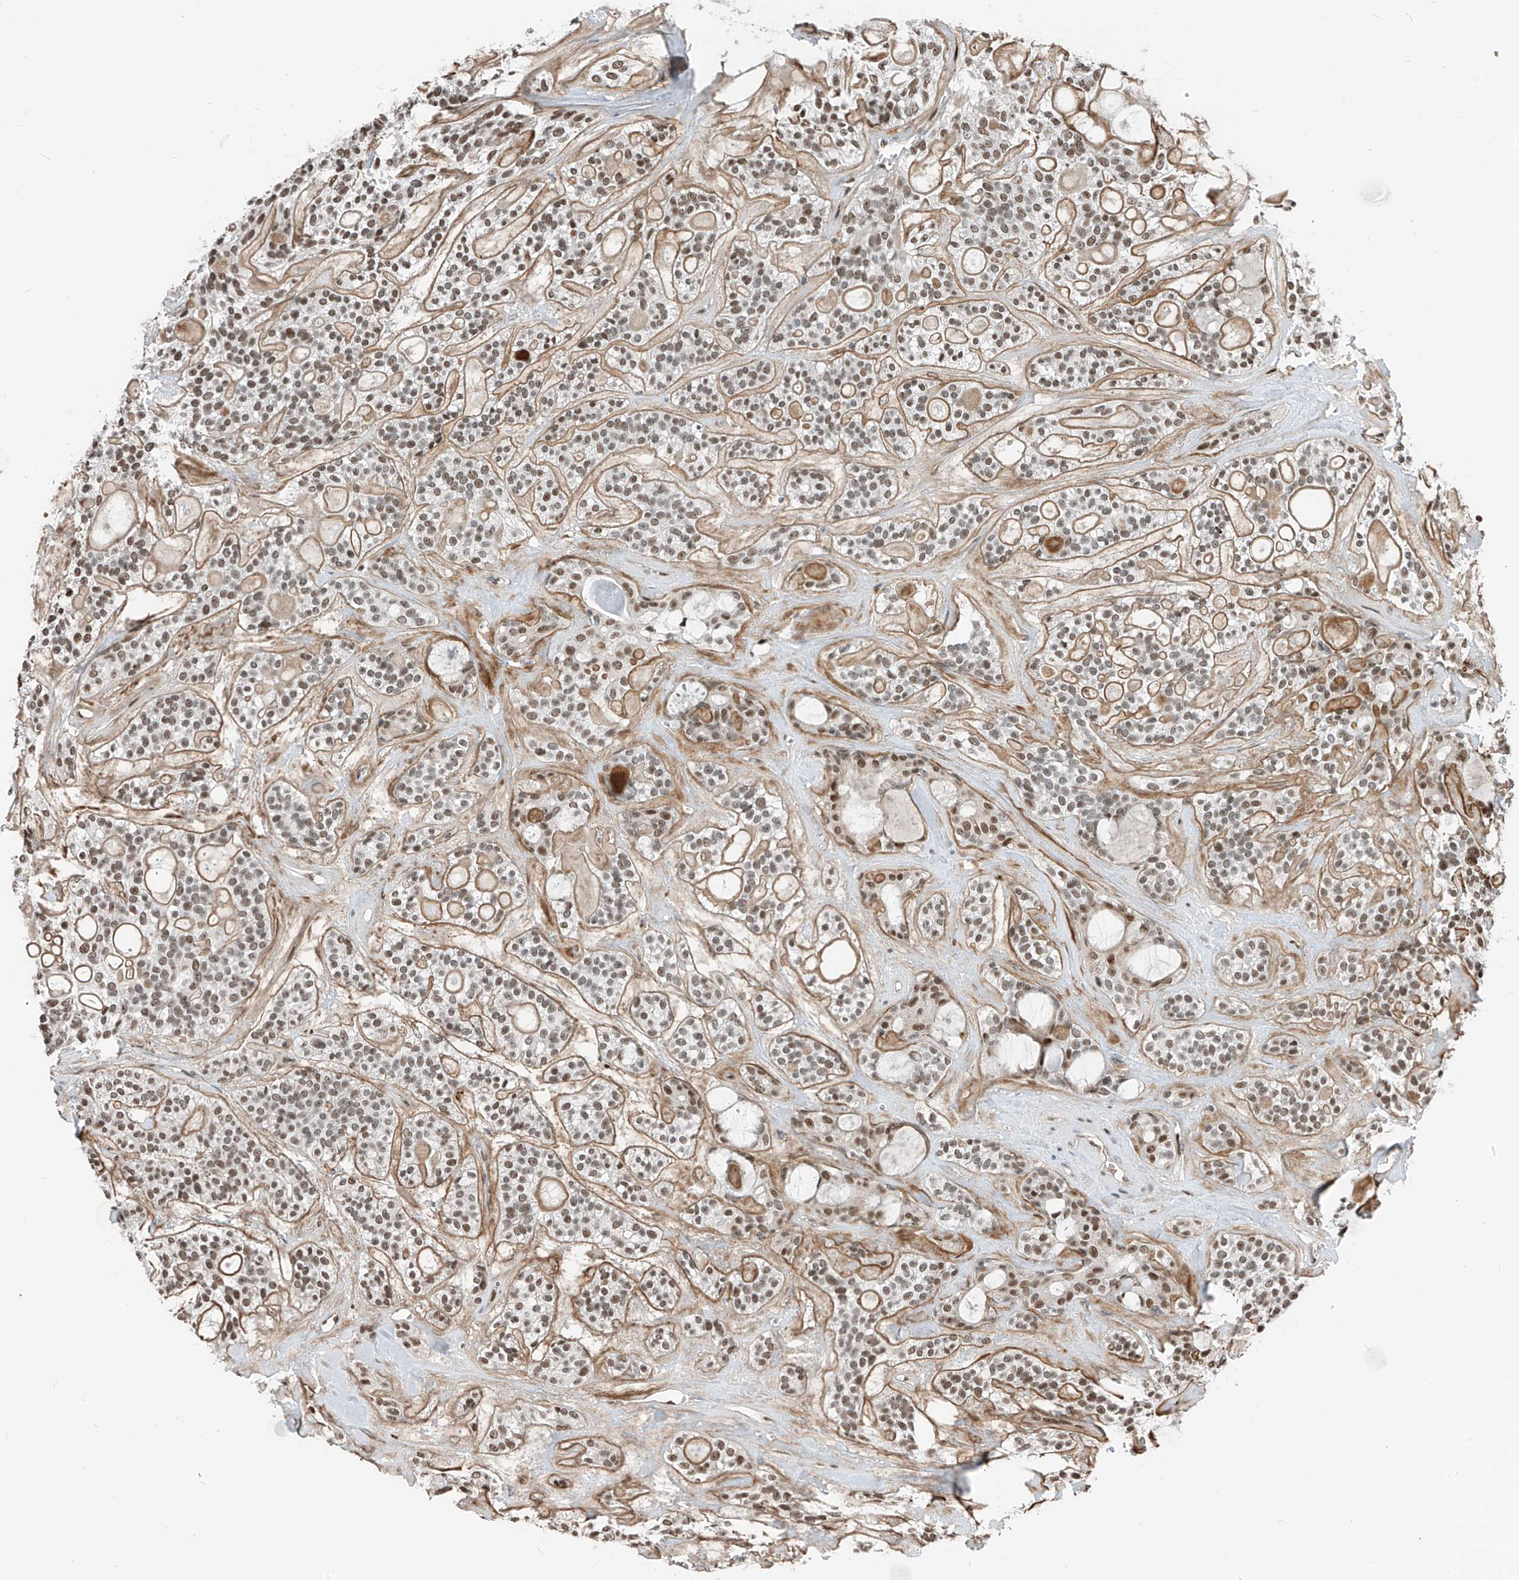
{"staining": {"intensity": "moderate", "quantity": ">75%", "location": "nuclear"}, "tissue": "head and neck cancer", "cell_type": "Tumor cells", "image_type": "cancer", "snomed": [{"axis": "morphology", "description": "Adenocarcinoma, NOS"}, {"axis": "topography", "description": "Head-Neck"}], "caption": "About >75% of tumor cells in head and neck cancer reveal moderate nuclear protein staining as visualized by brown immunohistochemical staining.", "gene": "RBP7", "patient": {"sex": "male", "age": 66}}